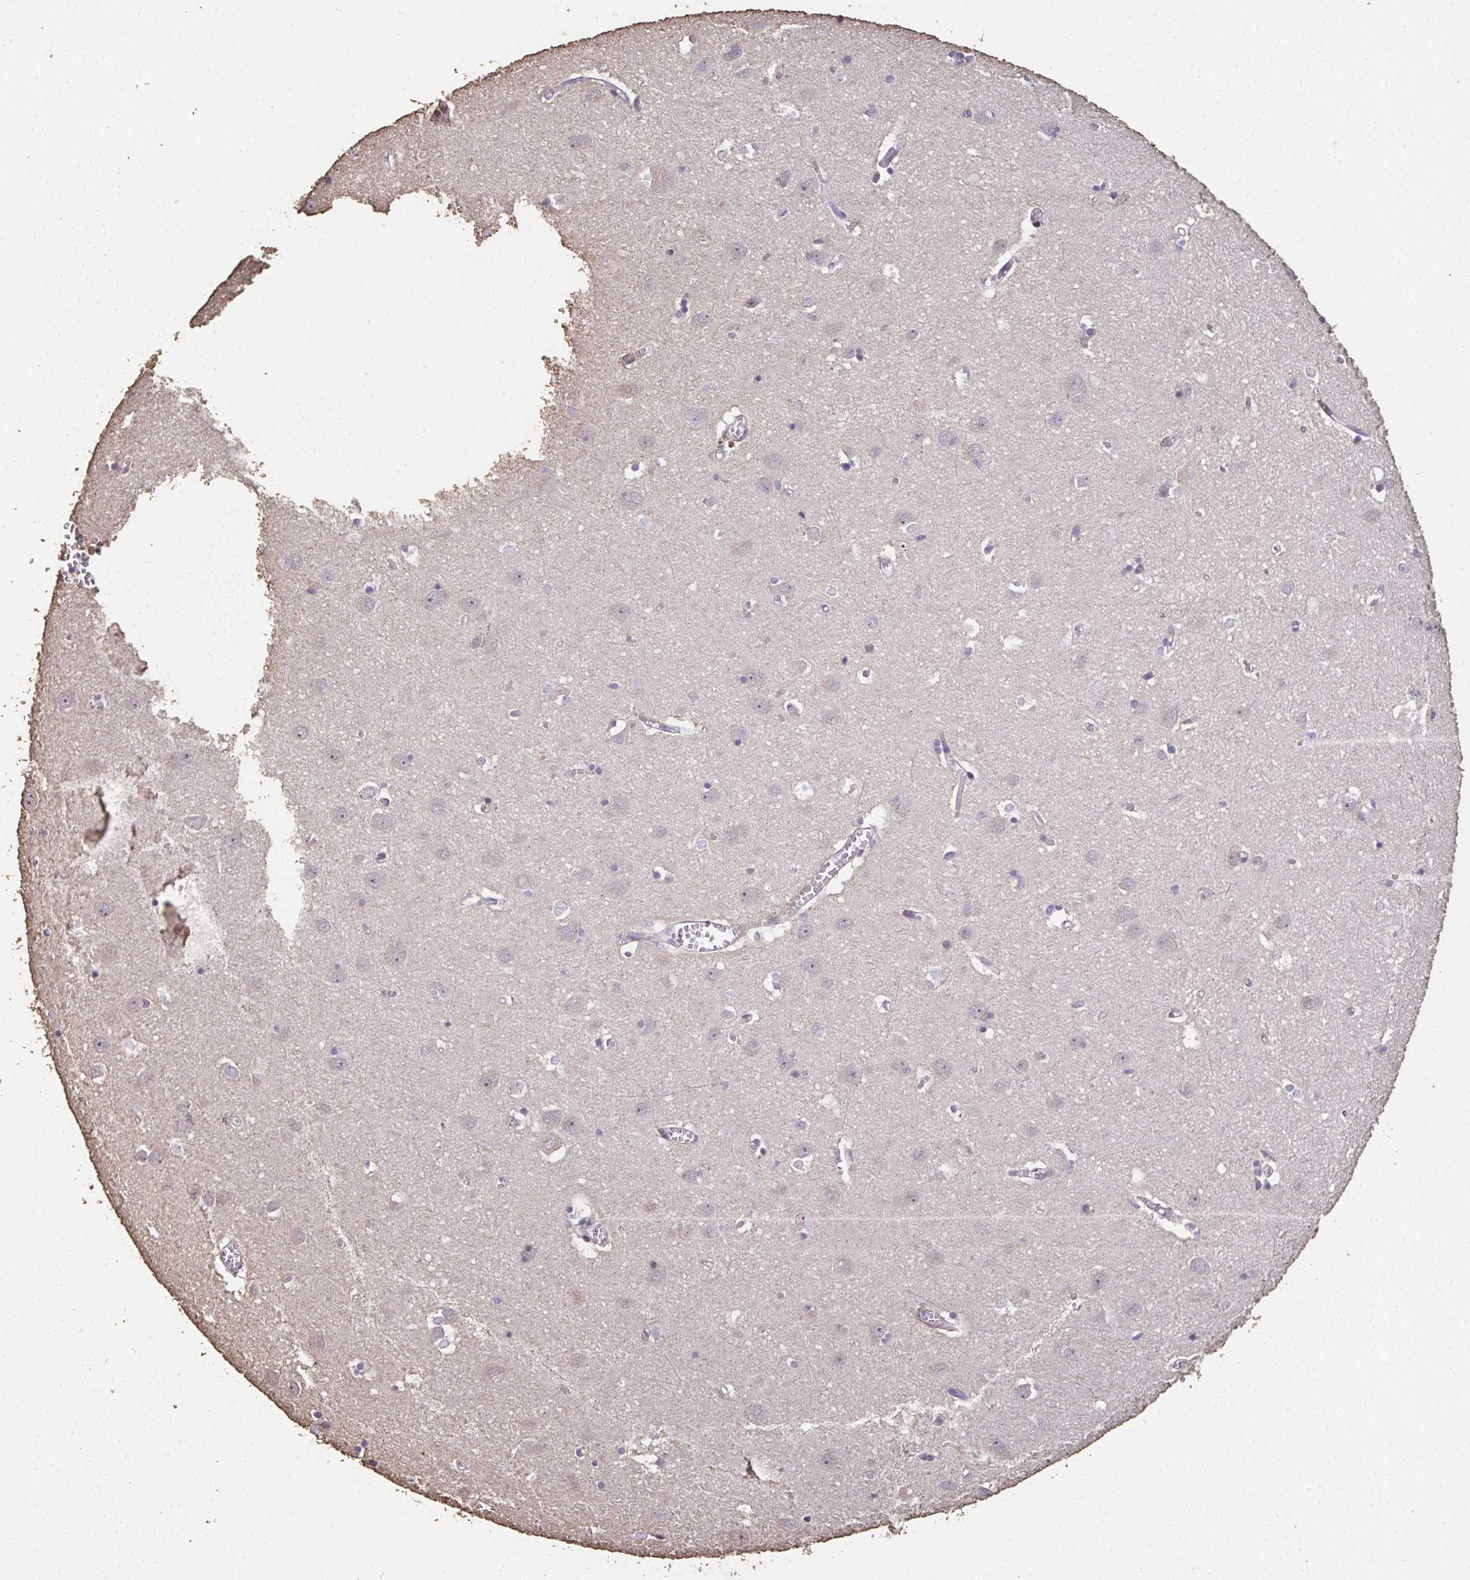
{"staining": {"intensity": "negative", "quantity": "none", "location": "none"}, "tissue": "cerebral cortex", "cell_type": "Endothelial cells", "image_type": "normal", "snomed": [{"axis": "morphology", "description": "Normal tissue, NOS"}, {"axis": "topography", "description": "Cerebral cortex"}], "caption": "Image shows no protein expression in endothelial cells of benign cerebral cortex.", "gene": "RUNDC3B", "patient": {"sex": "male", "age": 70}}